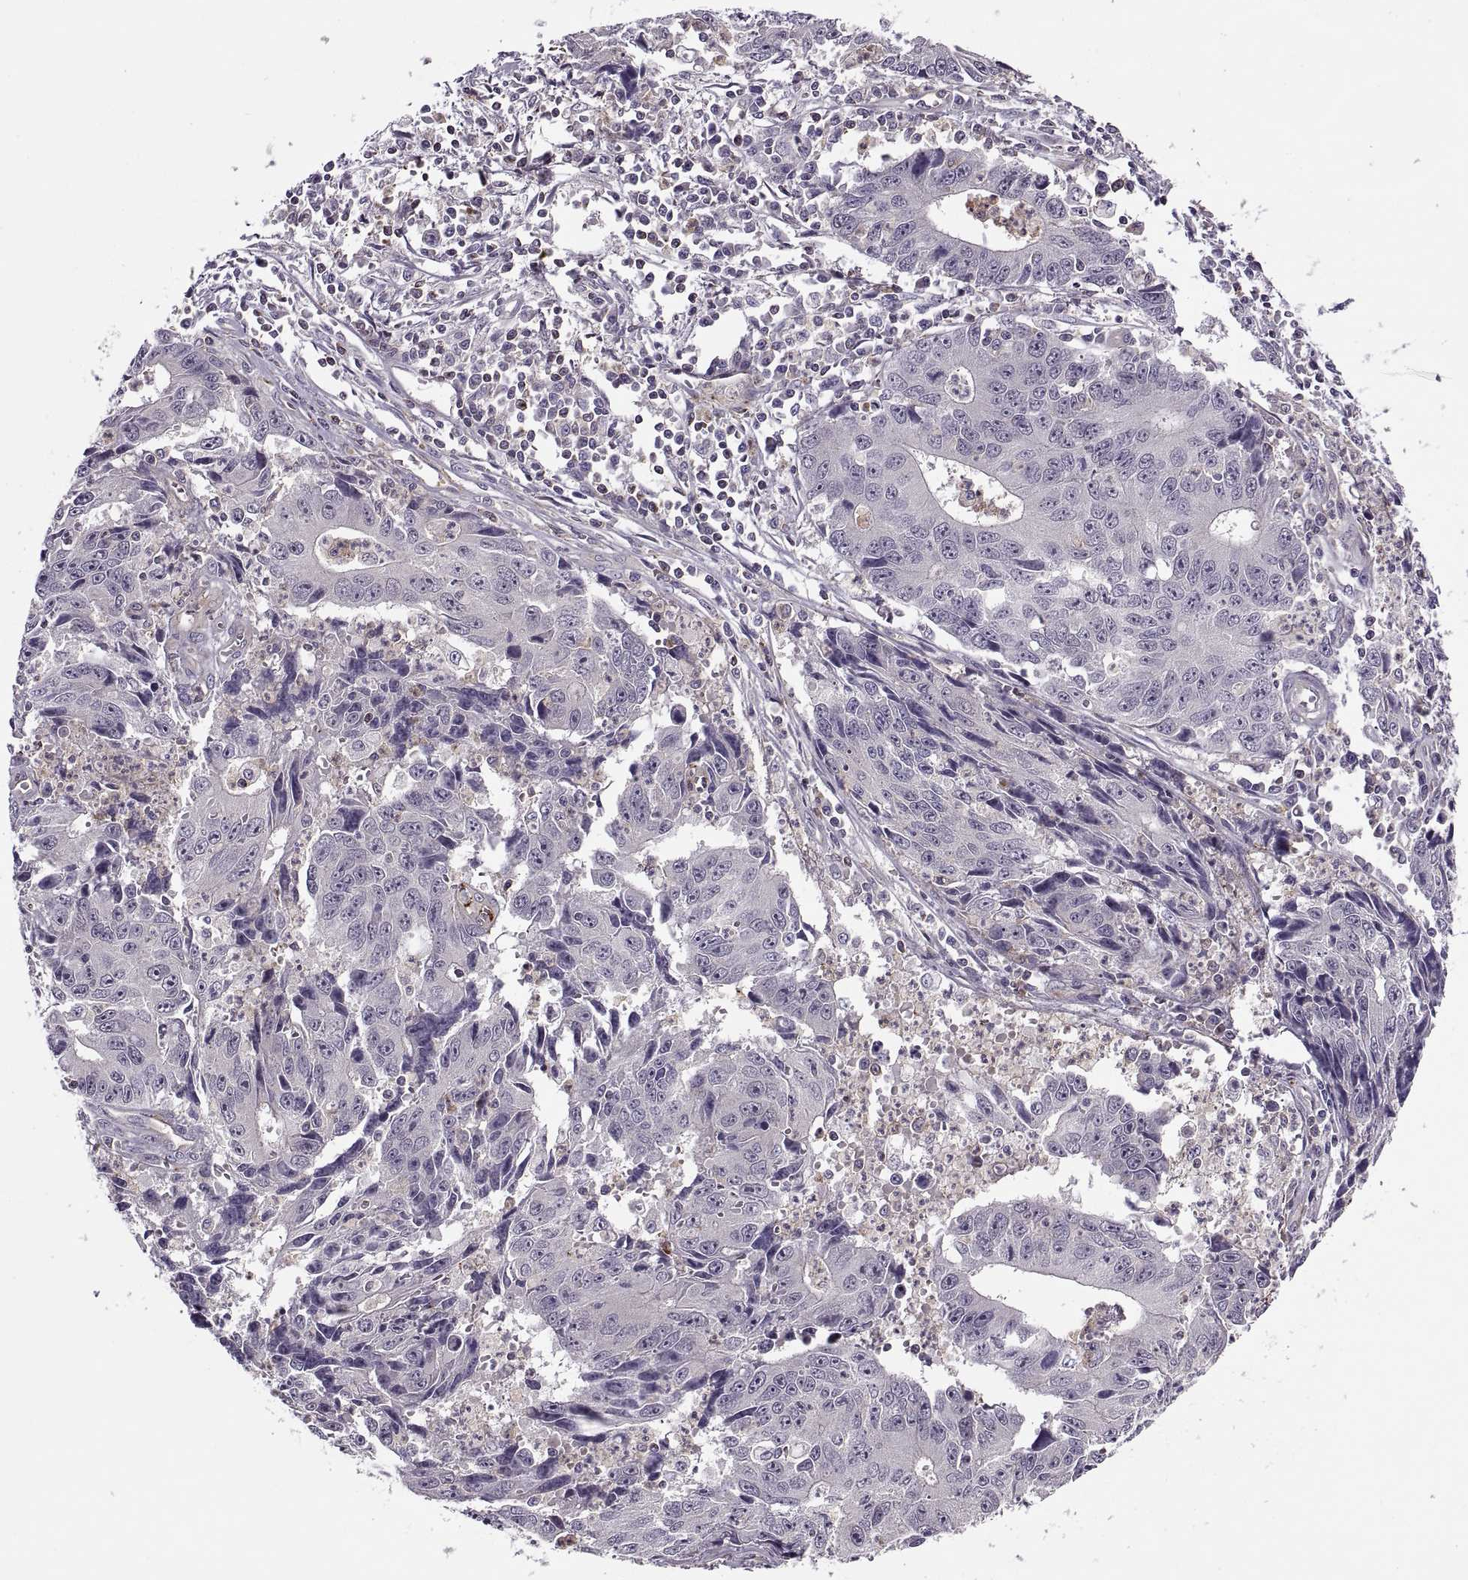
{"staining": {"intensity": "negative", "quantity": "none", "location": "none"}, "tissue": "liver cancer", "cell_type": "Tumor cells", "image_type": "cancer", "snomed": [{"axis": "morphology", "description": "Cholangiocarcinoma"}, {"axis": "topography", "description": "Liver"}], "caption": "Immunohistochemical staining of liver cancer (cholangiocarcinoma) shows no significant expression in tumor cells.", "gene": "SLC2A3", "patient": {"sex": "male", "age": 65}}